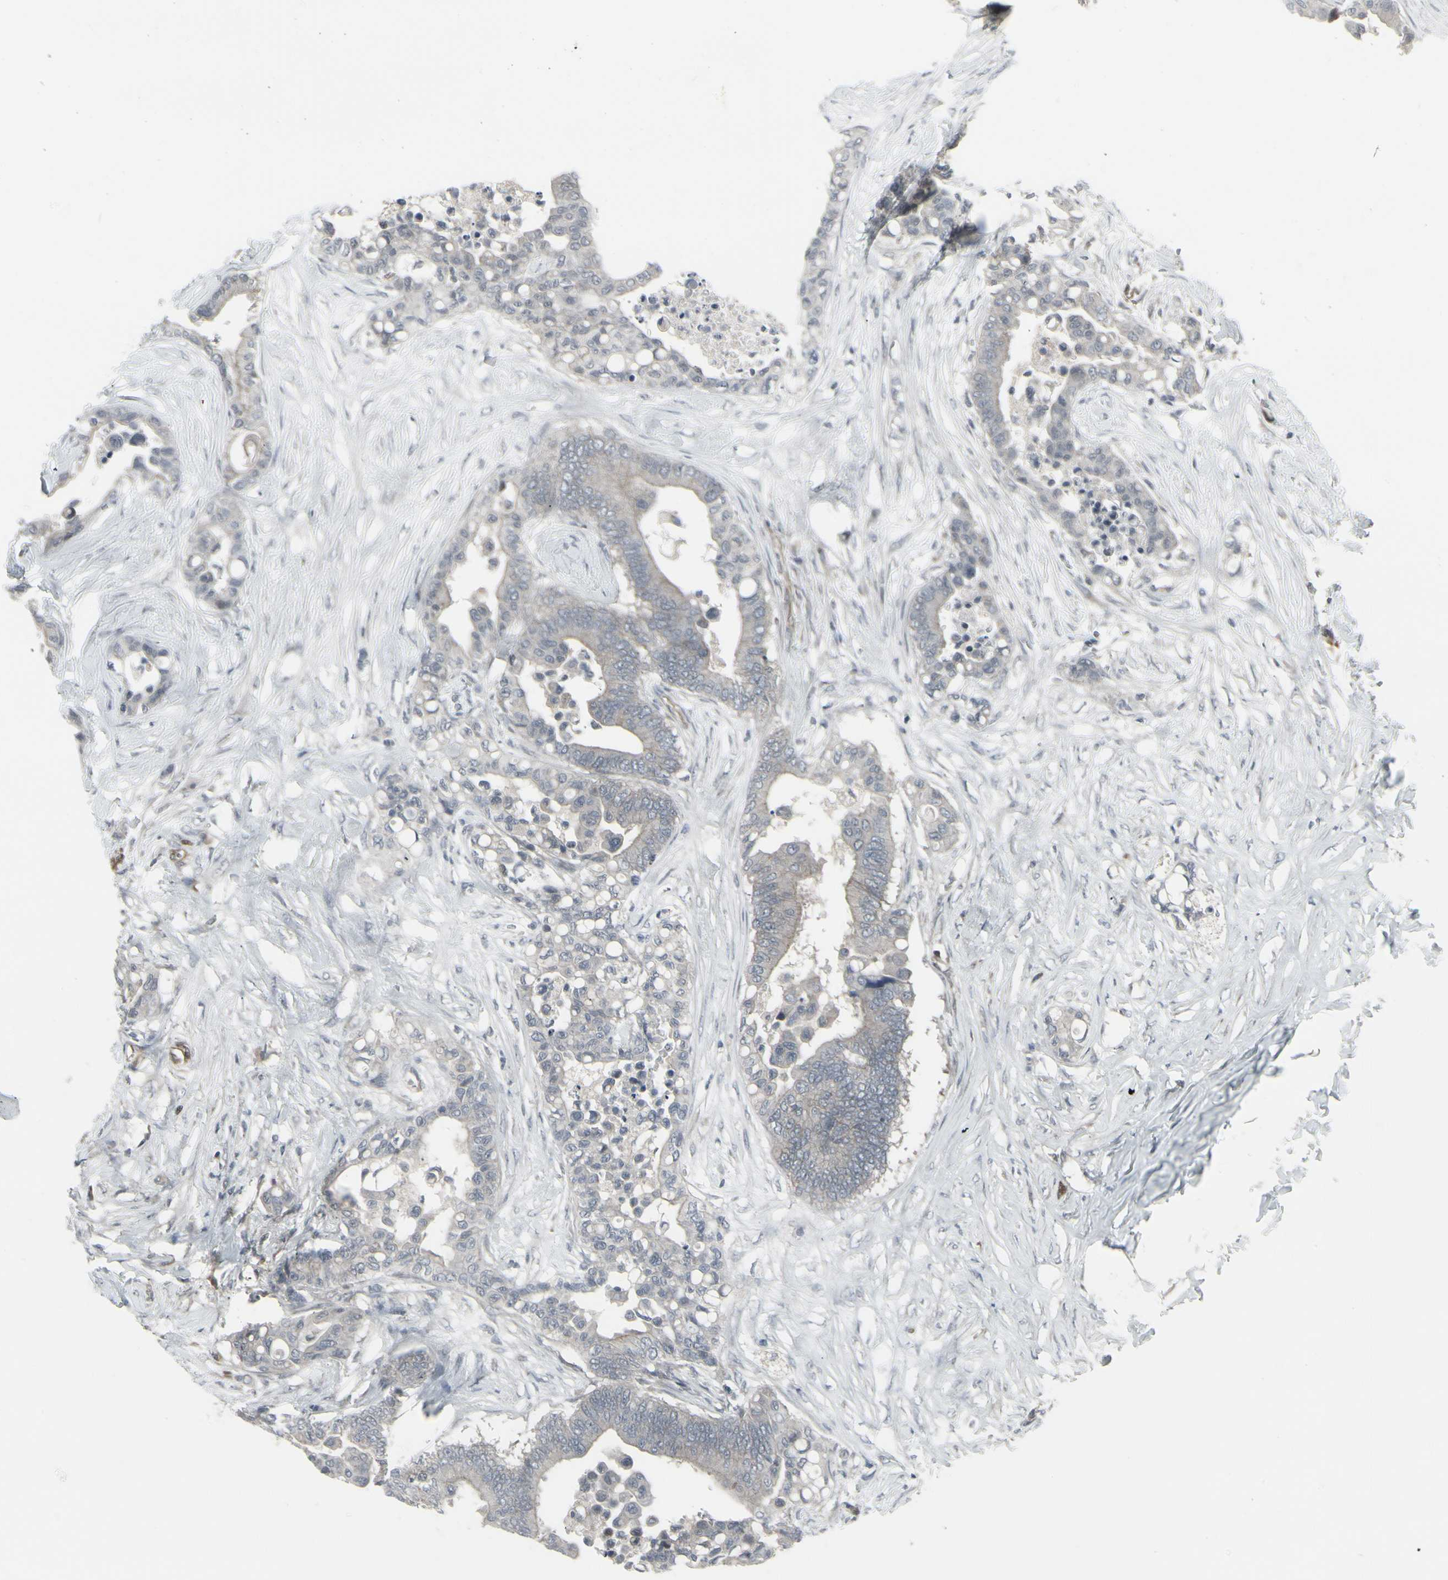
{"staining": {"intensity": "weak", "quantity": "25%-75%", "location": "cytoplasmic/membranous"}, "tissue": "colorectal cancer", "cell_type": "Tumor cells", "image_type": "cancer", "snomed": [{"axis": "morphology", "description": "Normal tissue, NOS"}, {"axis": "morphology", "description": "Adenocarcinoma, NOS"}, {"axis": "topography", "description": "Colon"}], "caption": "The histopathology image reveals a brown stain indicating the presence of a protein in the cytoplasmic/membranous of tumor cells in colorectal adenocarcinoma. The staining was performed using DAB (3,3'-diaminobenzidine), with brown indicating positive protein expression. Nuclei are stained blue with hematoxylin.", "gene": "IGFBP6", "patient": {"sex": "male", "age": 82}}